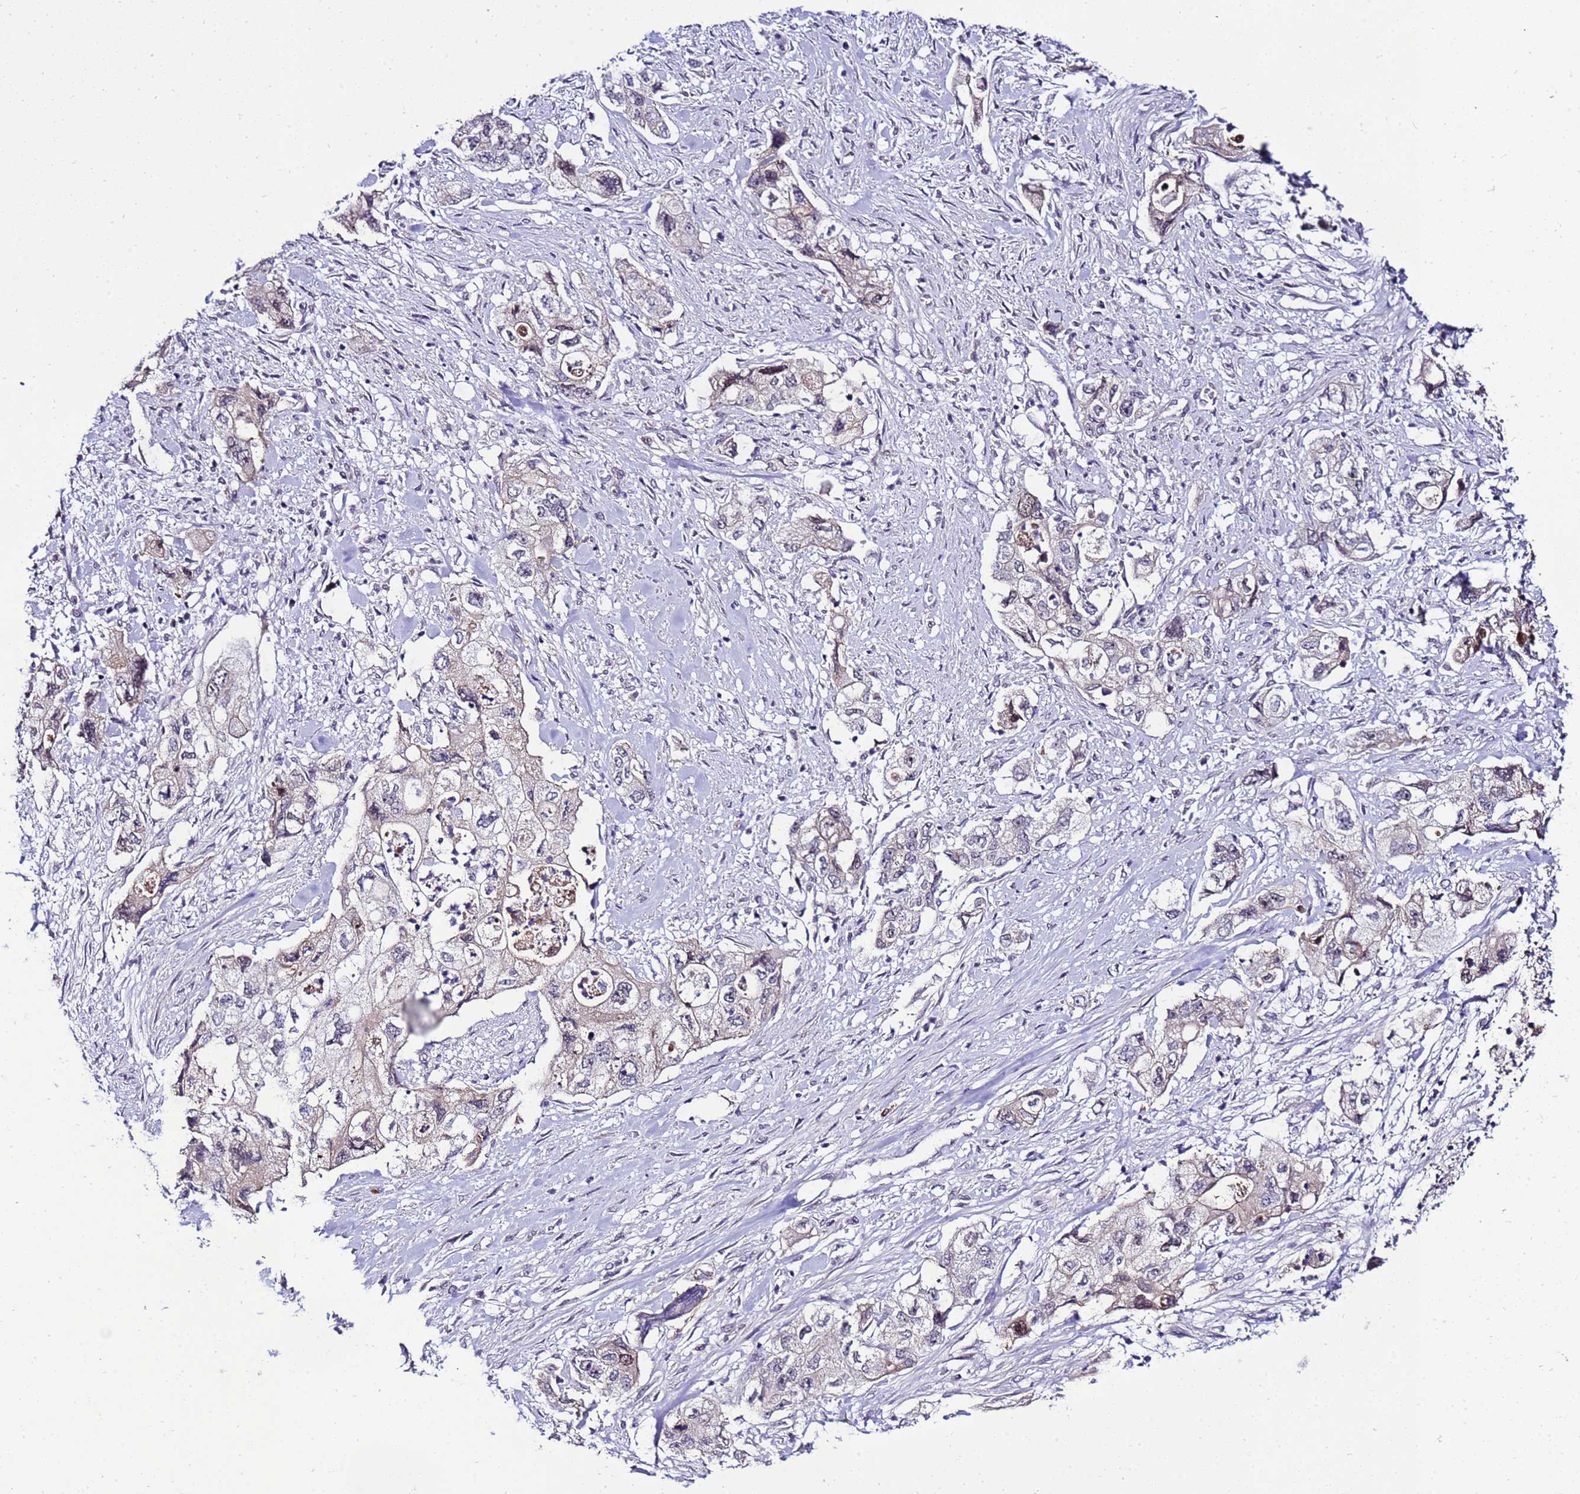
{"staining": {"intensity": "negative", "quantity": "none", "location": "none"}, "tissue": "pancreatic cancer", "cell_type": "Tumor cells", "image_type": "cancer", "snomed": [{"axis": "morphology", "description": "Adenocarcinoma, NOS"}, {"axis": "topography", "description": "Pancreas"}], "caption": "Tumor cells are negative for brown protein staining in adenocarcinoma (pancreatic).", "gene": "C19orf47", "patient": {"sex": "female", "age": 73}}